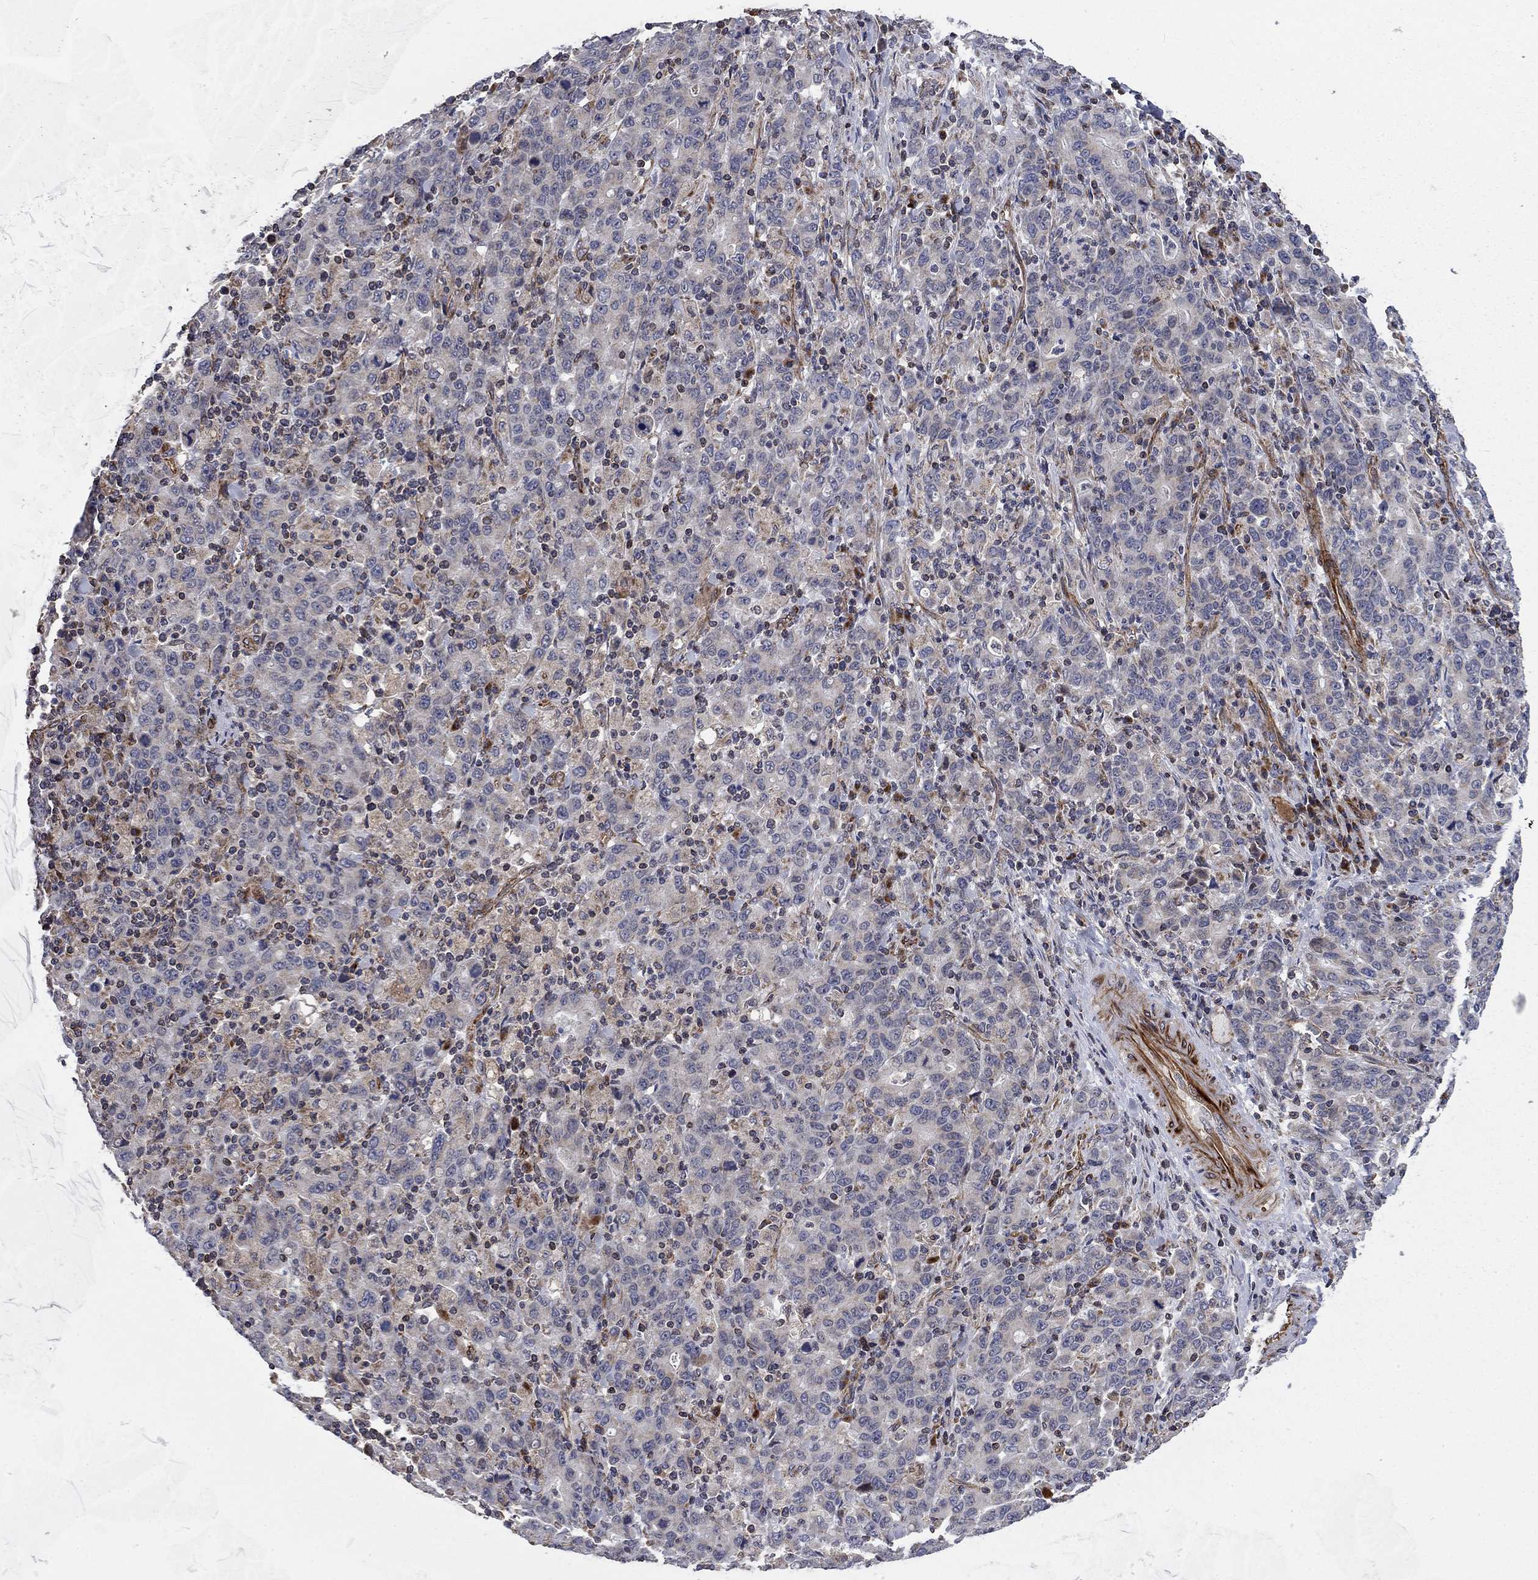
{"staining": {"intensity": "negative", "quantity": "none", "location": "none"}, "tissue": "stomach cancer", "cell_type": "Tumor cells", "image_type": "cancer", "snomed": [{"axis": "morphology", "description": "Adenocarcinoma, NOS"}, {"axis": "topography", "description": "Stomach, upper"}], "caption": "This is an immunohistochemistry (IHC) image of stomach cancer (adenocarcinoma). There is no expression in tumor cells.", "gene": "NDUFC1", "patient": {"sex": "male", "age": 69}}